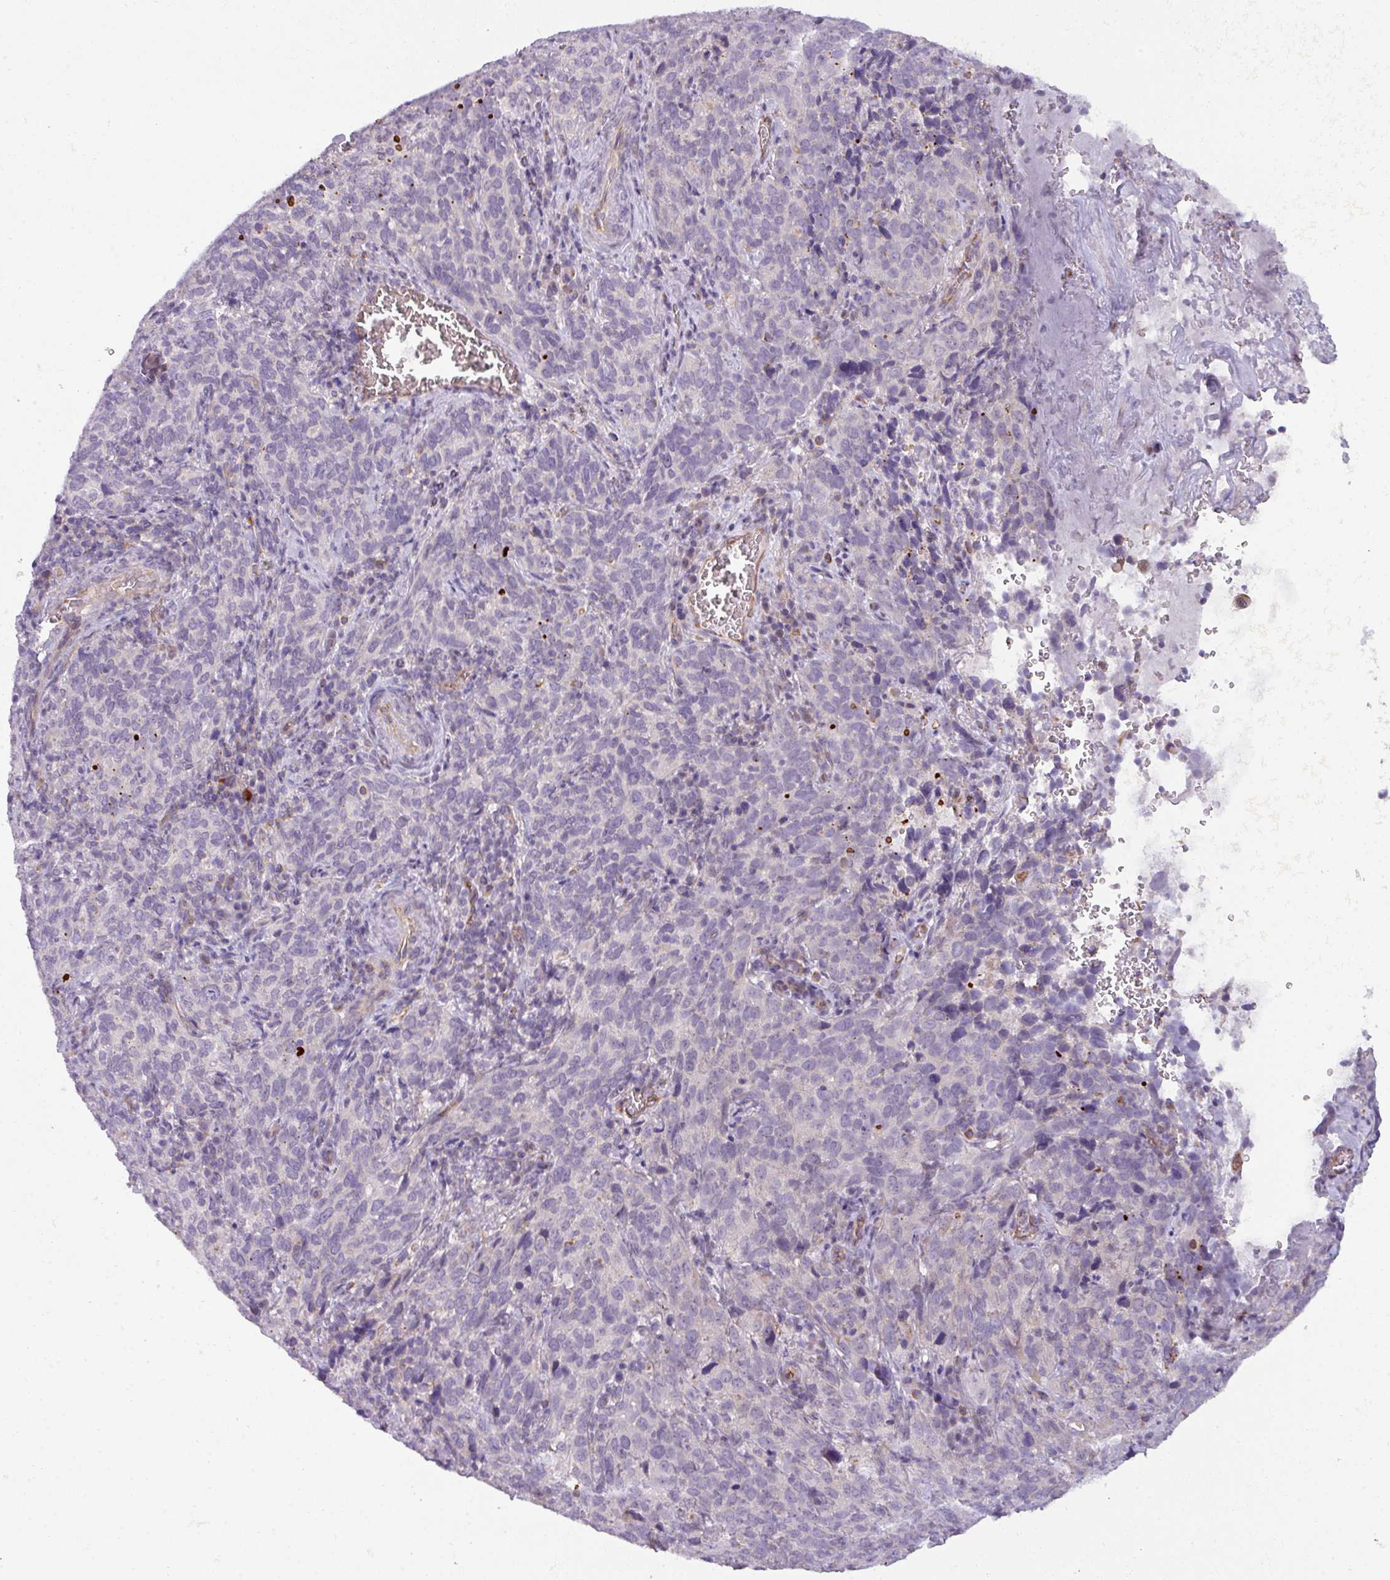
{"staining": {"intensity": "negative", "quantity": "none", "location": "none"}, "tissue": "cervical cancer", "cell_type": "Tumor cells", "image_type": "cancer", "snomed": [{"axis": "morphology", "description": "Squamous cell carcinoma, NOS"}, {"axis": "topography", "description": "Cervix"}], "caption": "Human cervical cancer (squamous cell carcinoma) stained for a protein using IHC reveals no positivity in tumor cells.", "gene": "BUD23", "patient": {"sex": "female", "age": 51}}